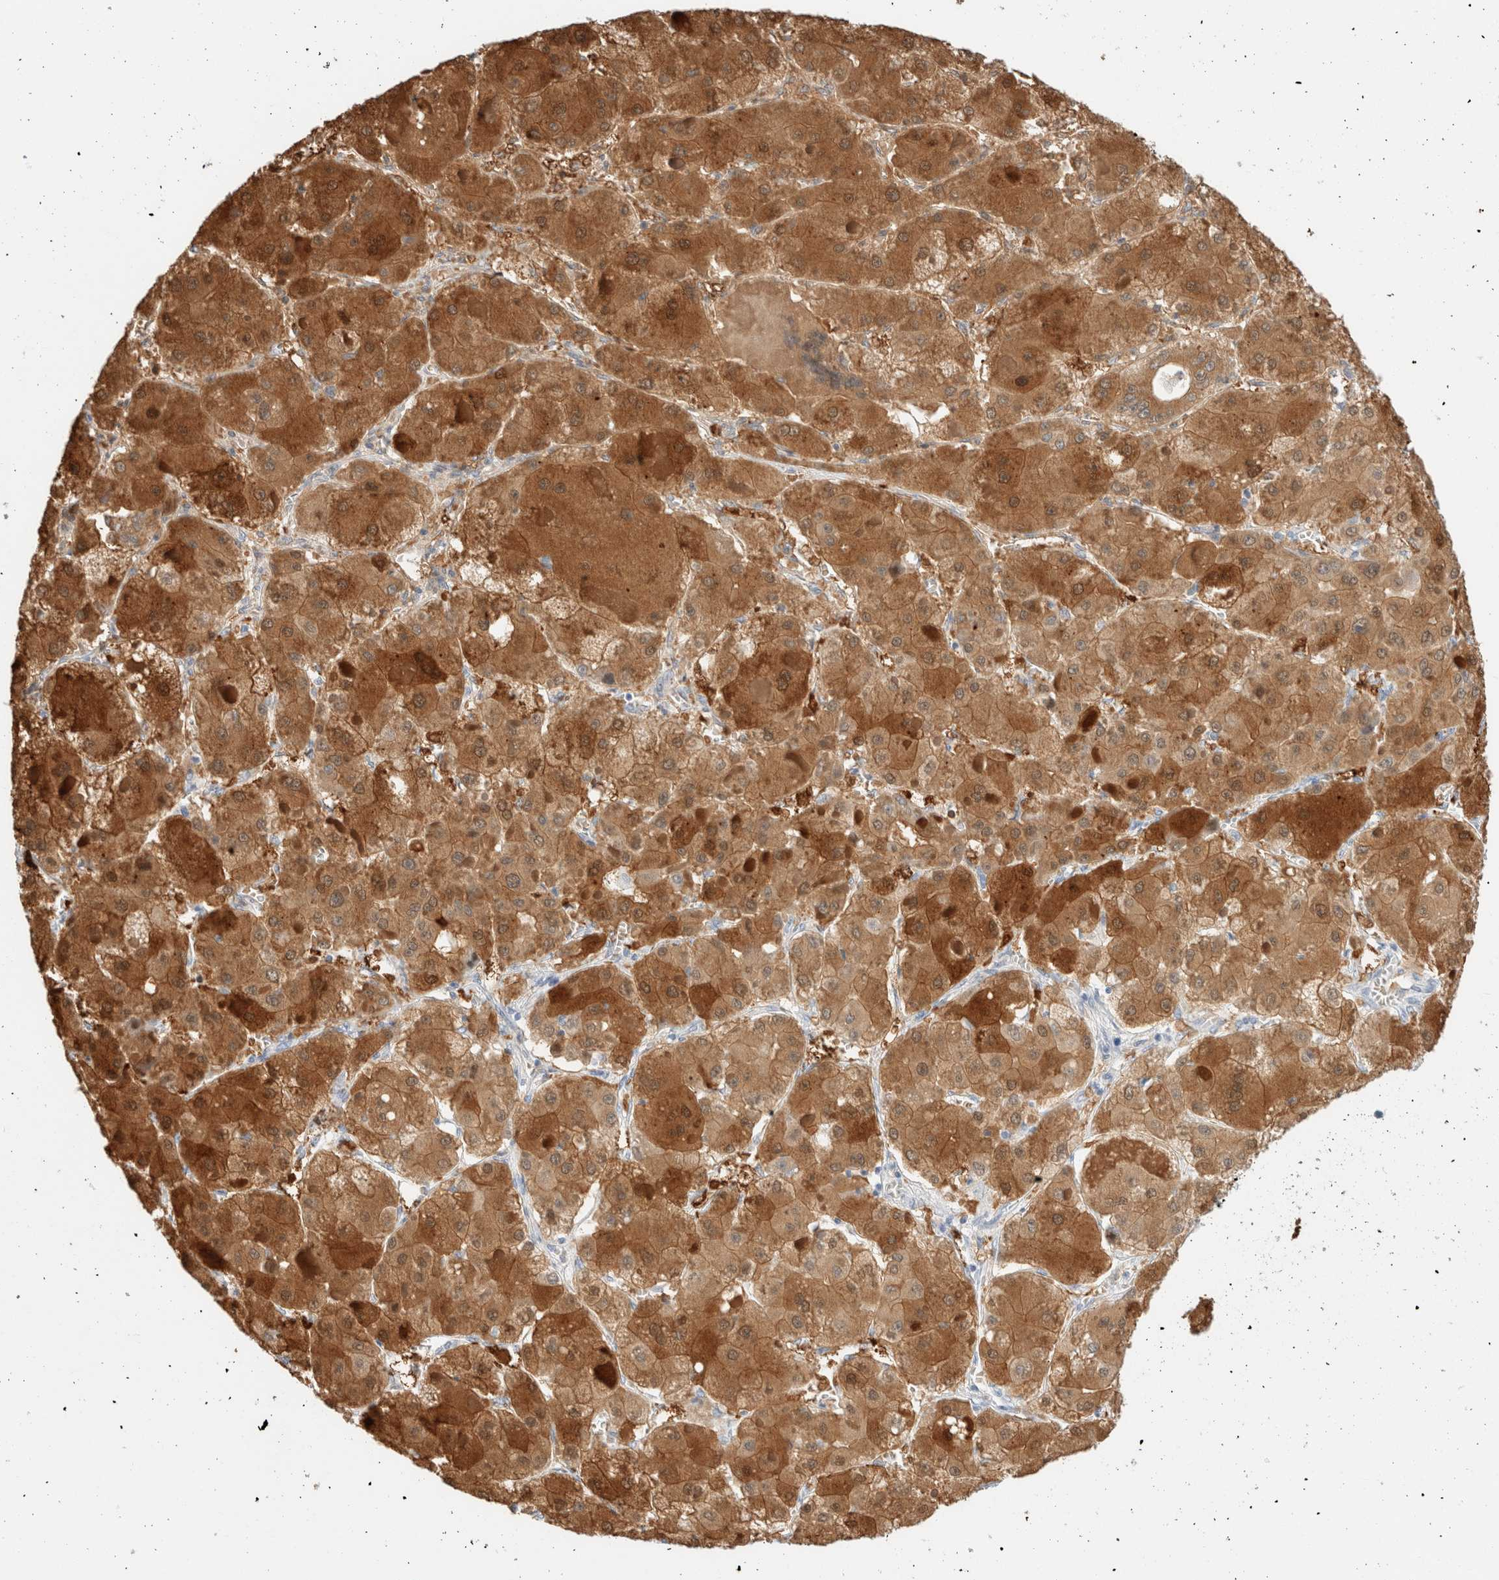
{"staining": {"intensity": "strong", "quantity": ">75%", "location": "cytoplasmic/membranous"}, "tissue": "liver cancer", "cell_type": "Tumor cells", "image_type": "cancer", "snomed": [{"axis": "morphology", "description": "Carcinoma, Hepatocellular, NOS"}, {"axis": "topography", "description": "Liver"}], "caption": "A brown stain highlights strong cytoplasmic/membranous staining of a protein in human liver cancer (hepatocellular carcinoma) tumor cells. (DAB = brown stain, brightfield microscopy at high magnification).", "gene": "ARG1", "patient": {"sex": "female", "age": 73}}